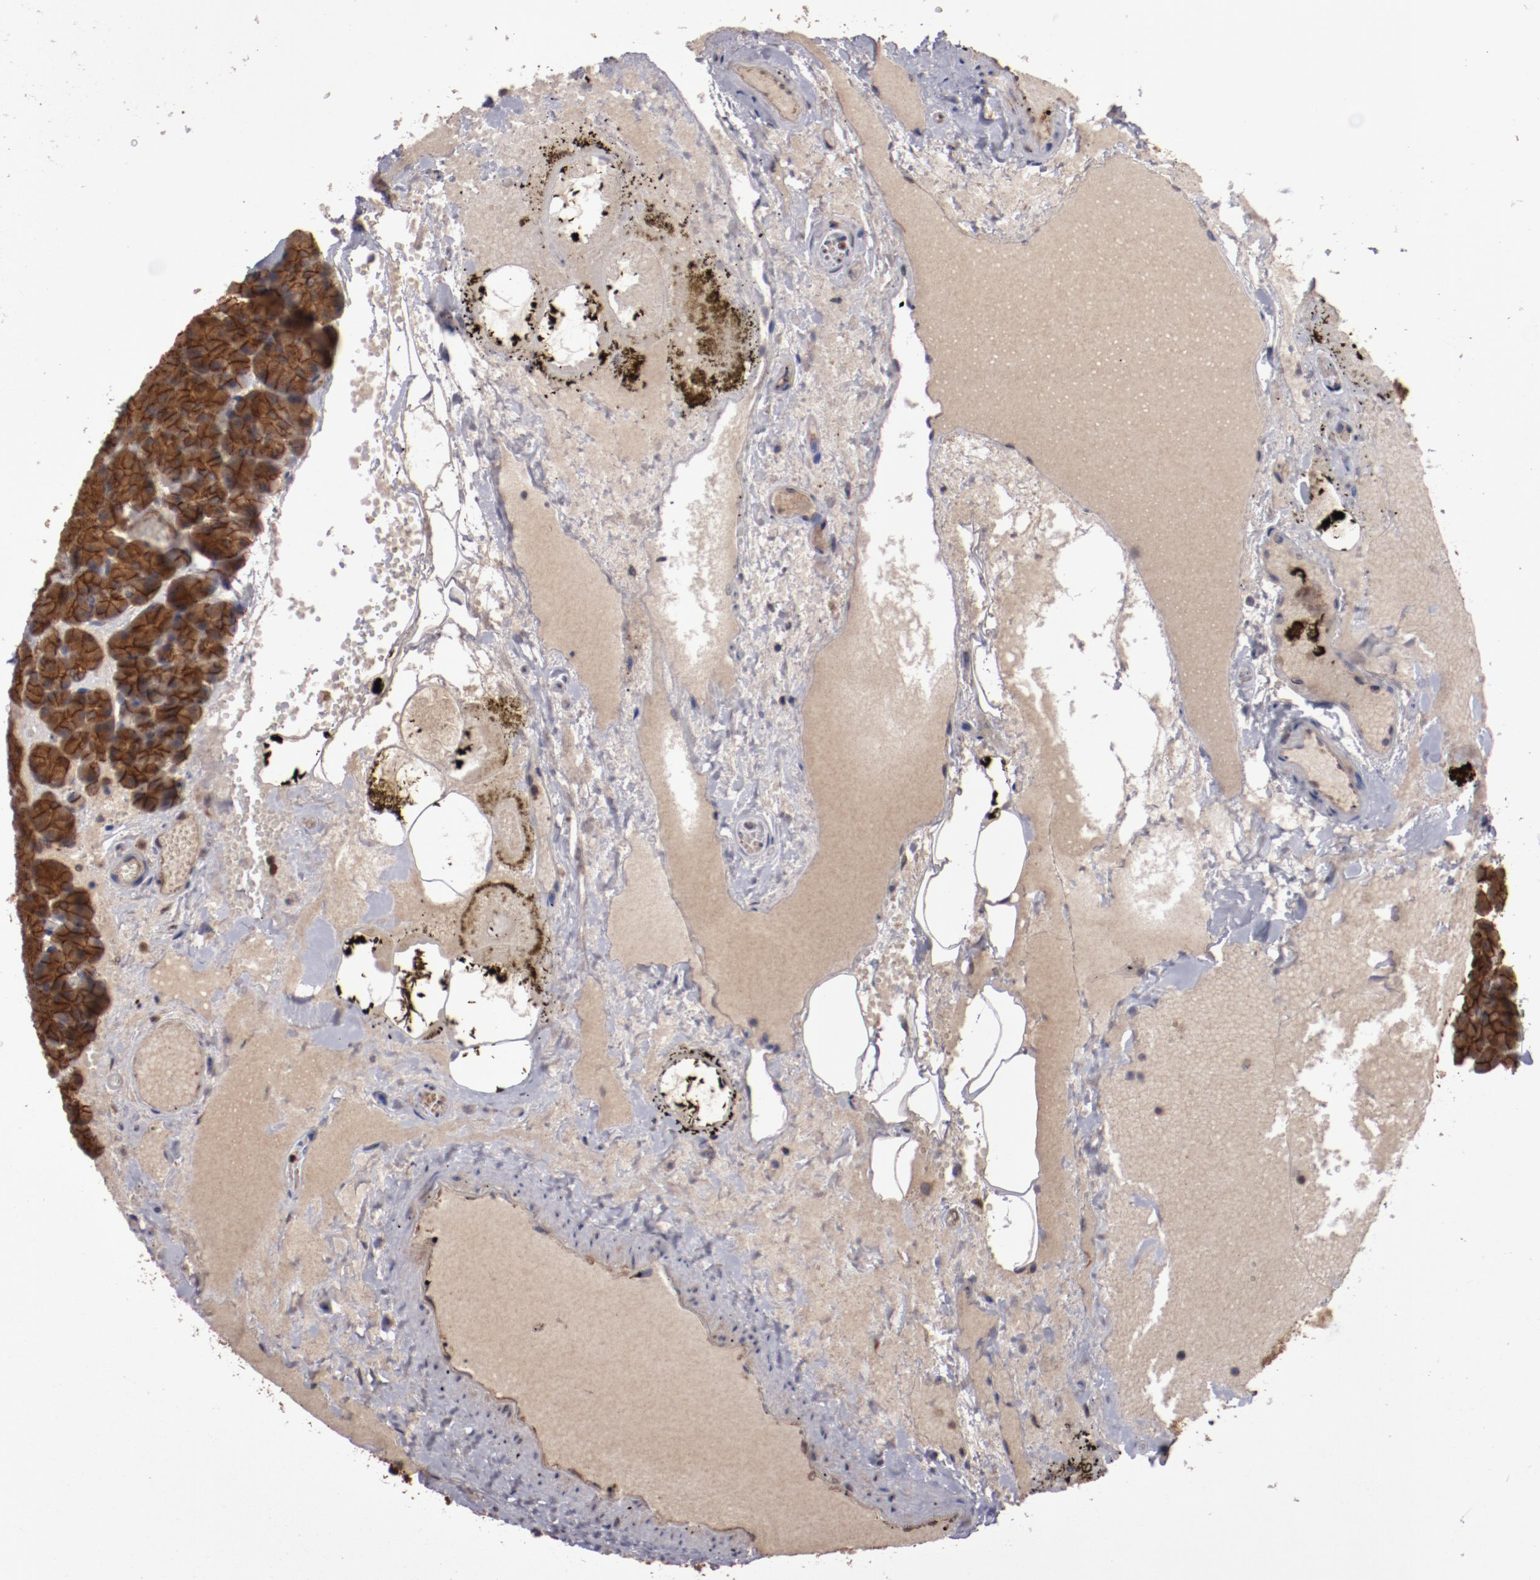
{"staining": {"intensity": "moderate", "quantity": ">75%", "location": "cytoplasmic/membranous"}, "tissue": "pancreas", "cell_type": "Exocrine glandular cells", "image_type": "normal", "snomed": [{"axis": "morphology", "description": "Normal tissue, NOS"}, {"axis": "topography", "description": "Pancreas"}], "caption": "Approximately >75% of exocrine glandular cells in unremarkable pancreas show moderate cytoplasmic/membranous protein positivity as visualized by brown immunohistochemical staining.", "gene": "RPS6KA6", "patient": {"sex": "female", "age": 35}}